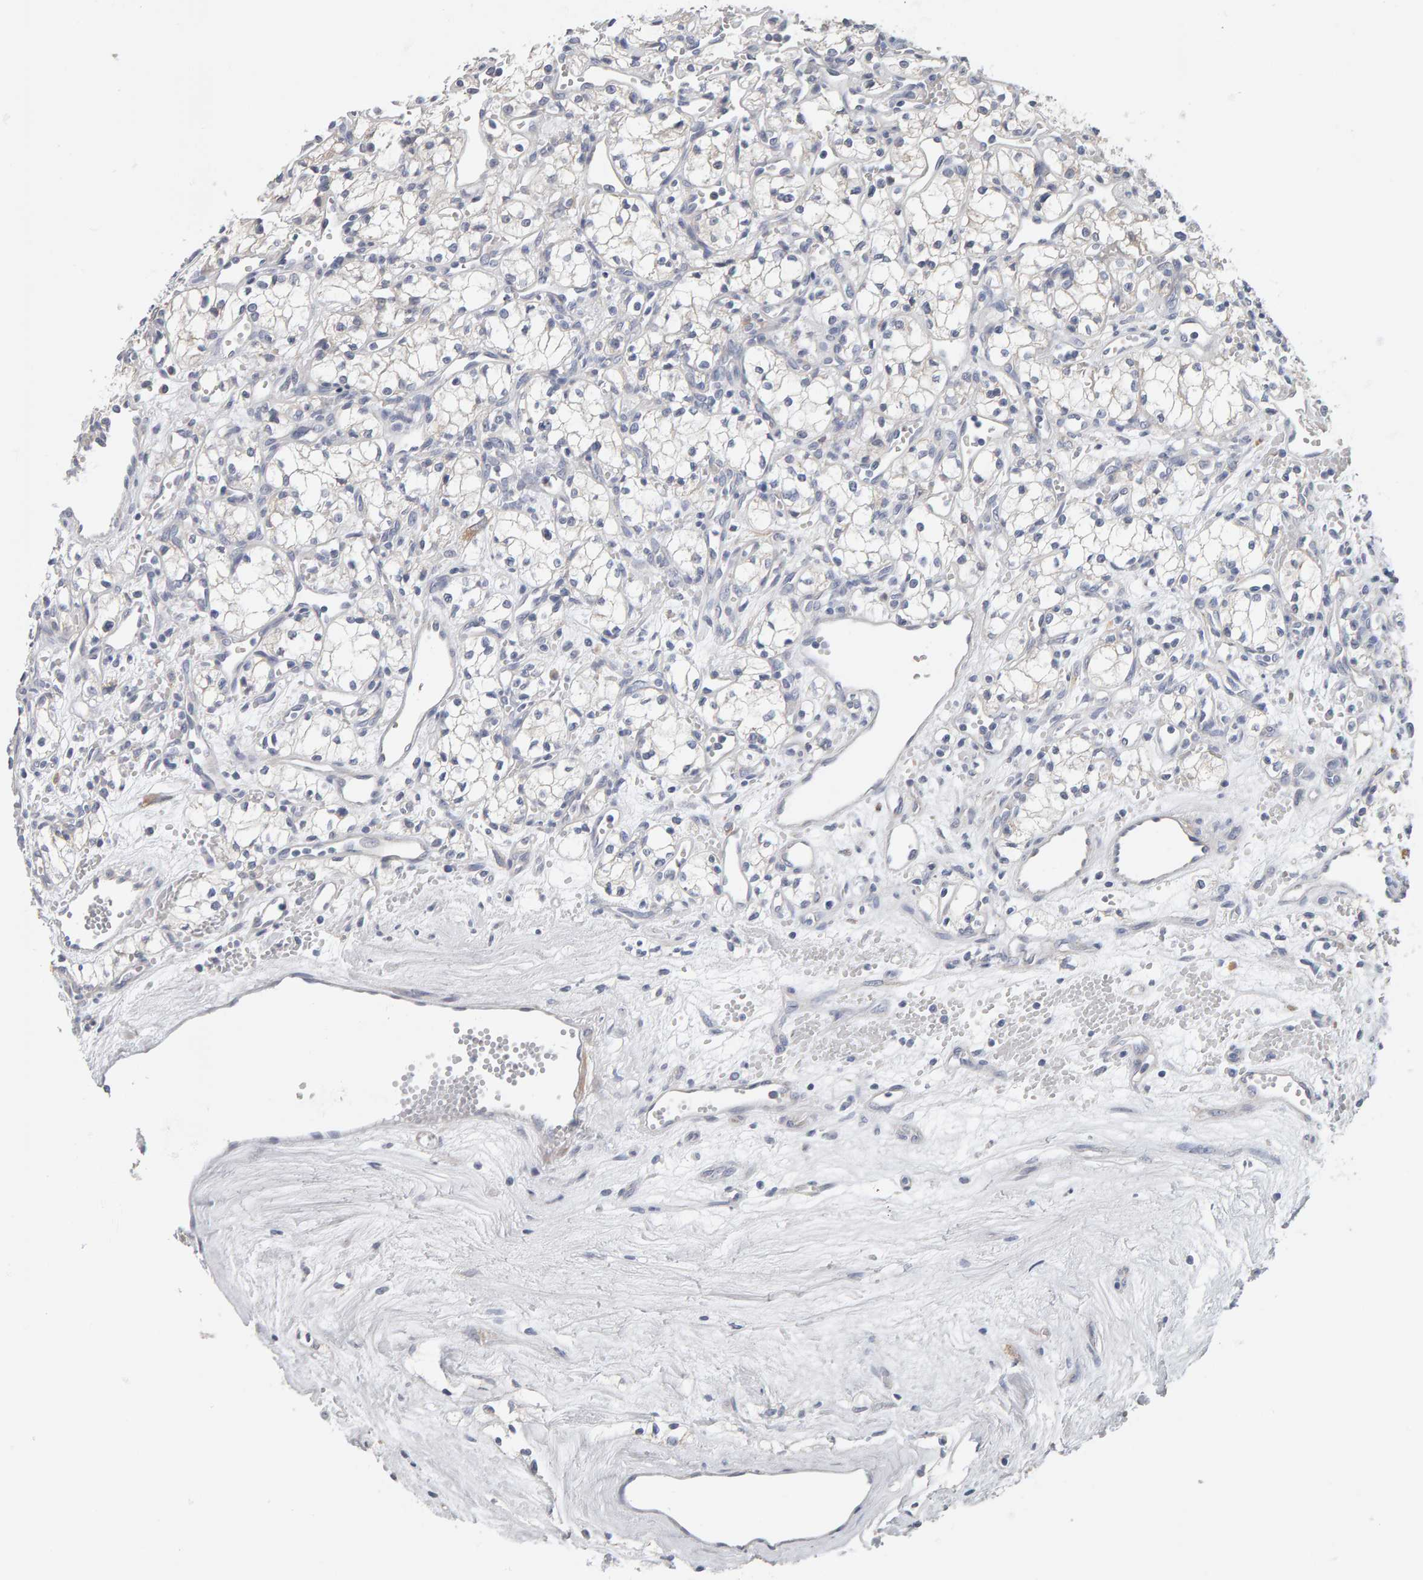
{"staining": {"intensity": "negative", "quantity": "none", "location": "none"}, "tissue": "renal cancer", "cell_type": "Tumor cells", "image_type": "cancer", "snomed": [{"axis": "morphology", "description": "Adenocarcinoma, NOS"}, {"axis": "topography", "description": "Kidney"}], "caption": "This is an immunohistochemistry (IHC) image of adenocarcinoma (renal). There is no positivity in tumor cells.", "gene": "ADHFE1", "patient": {"sex": "male", "age": 59}}